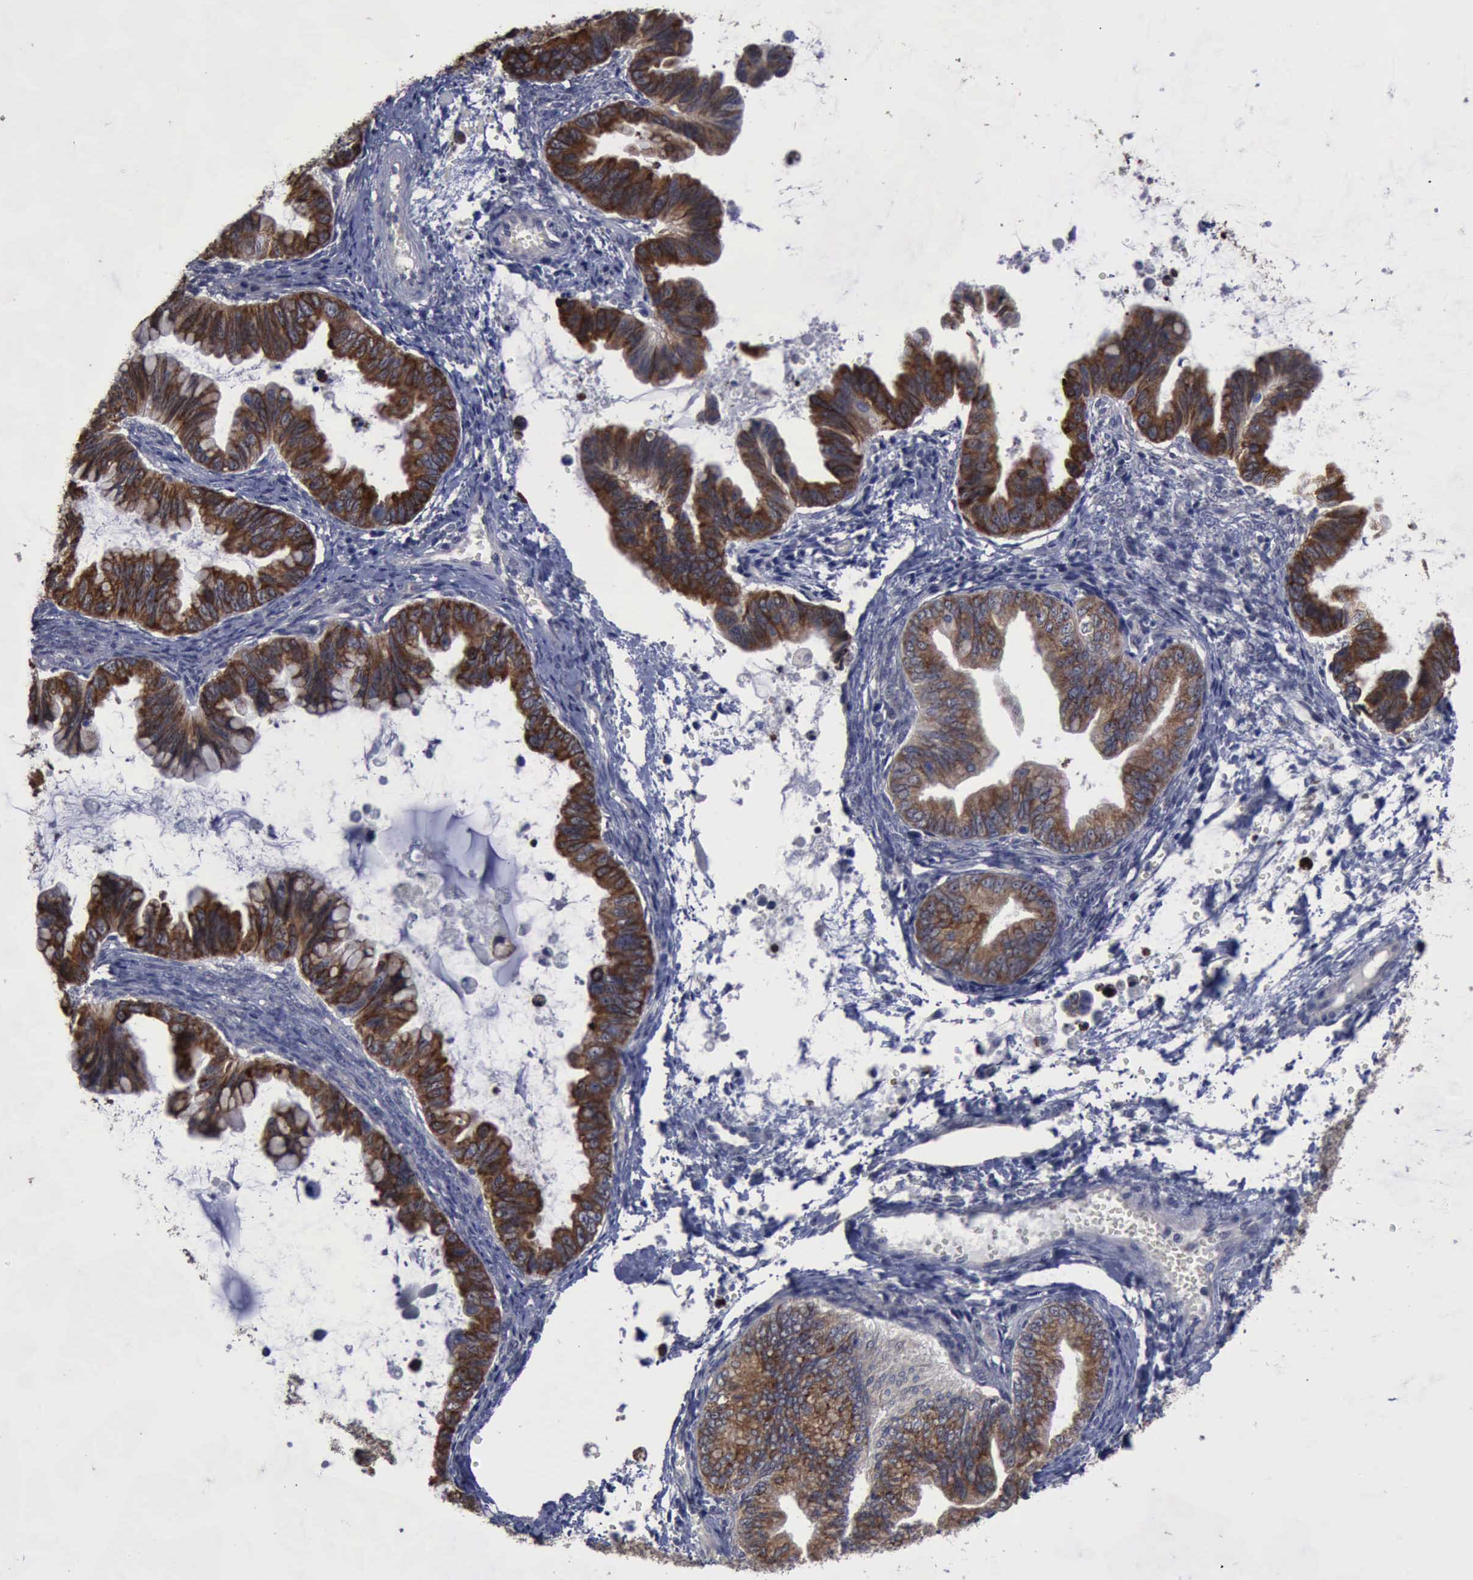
{"staining": {"intensity": "strong", "quantity": ">75%", "location": "cytoplasmic/membranous"}, "tissue": "ovarian cancer", "cell_type": "Tumor cells", "image_type": "cancer", "snomed": [{"axis": "morphology", "description": "Cystadenocarcinoma, mucinous, NOS"}, {"axis": "topography", "description": "Ovary"}], "caption": "Protein expression by immunohistochemistry (IHC) displays strong cytoplasmic/membranous expression in about >75% of tumor cells in ovarian cancer.", "gene": "CRKL", "patient": {"sex": "female", "age": 36}}